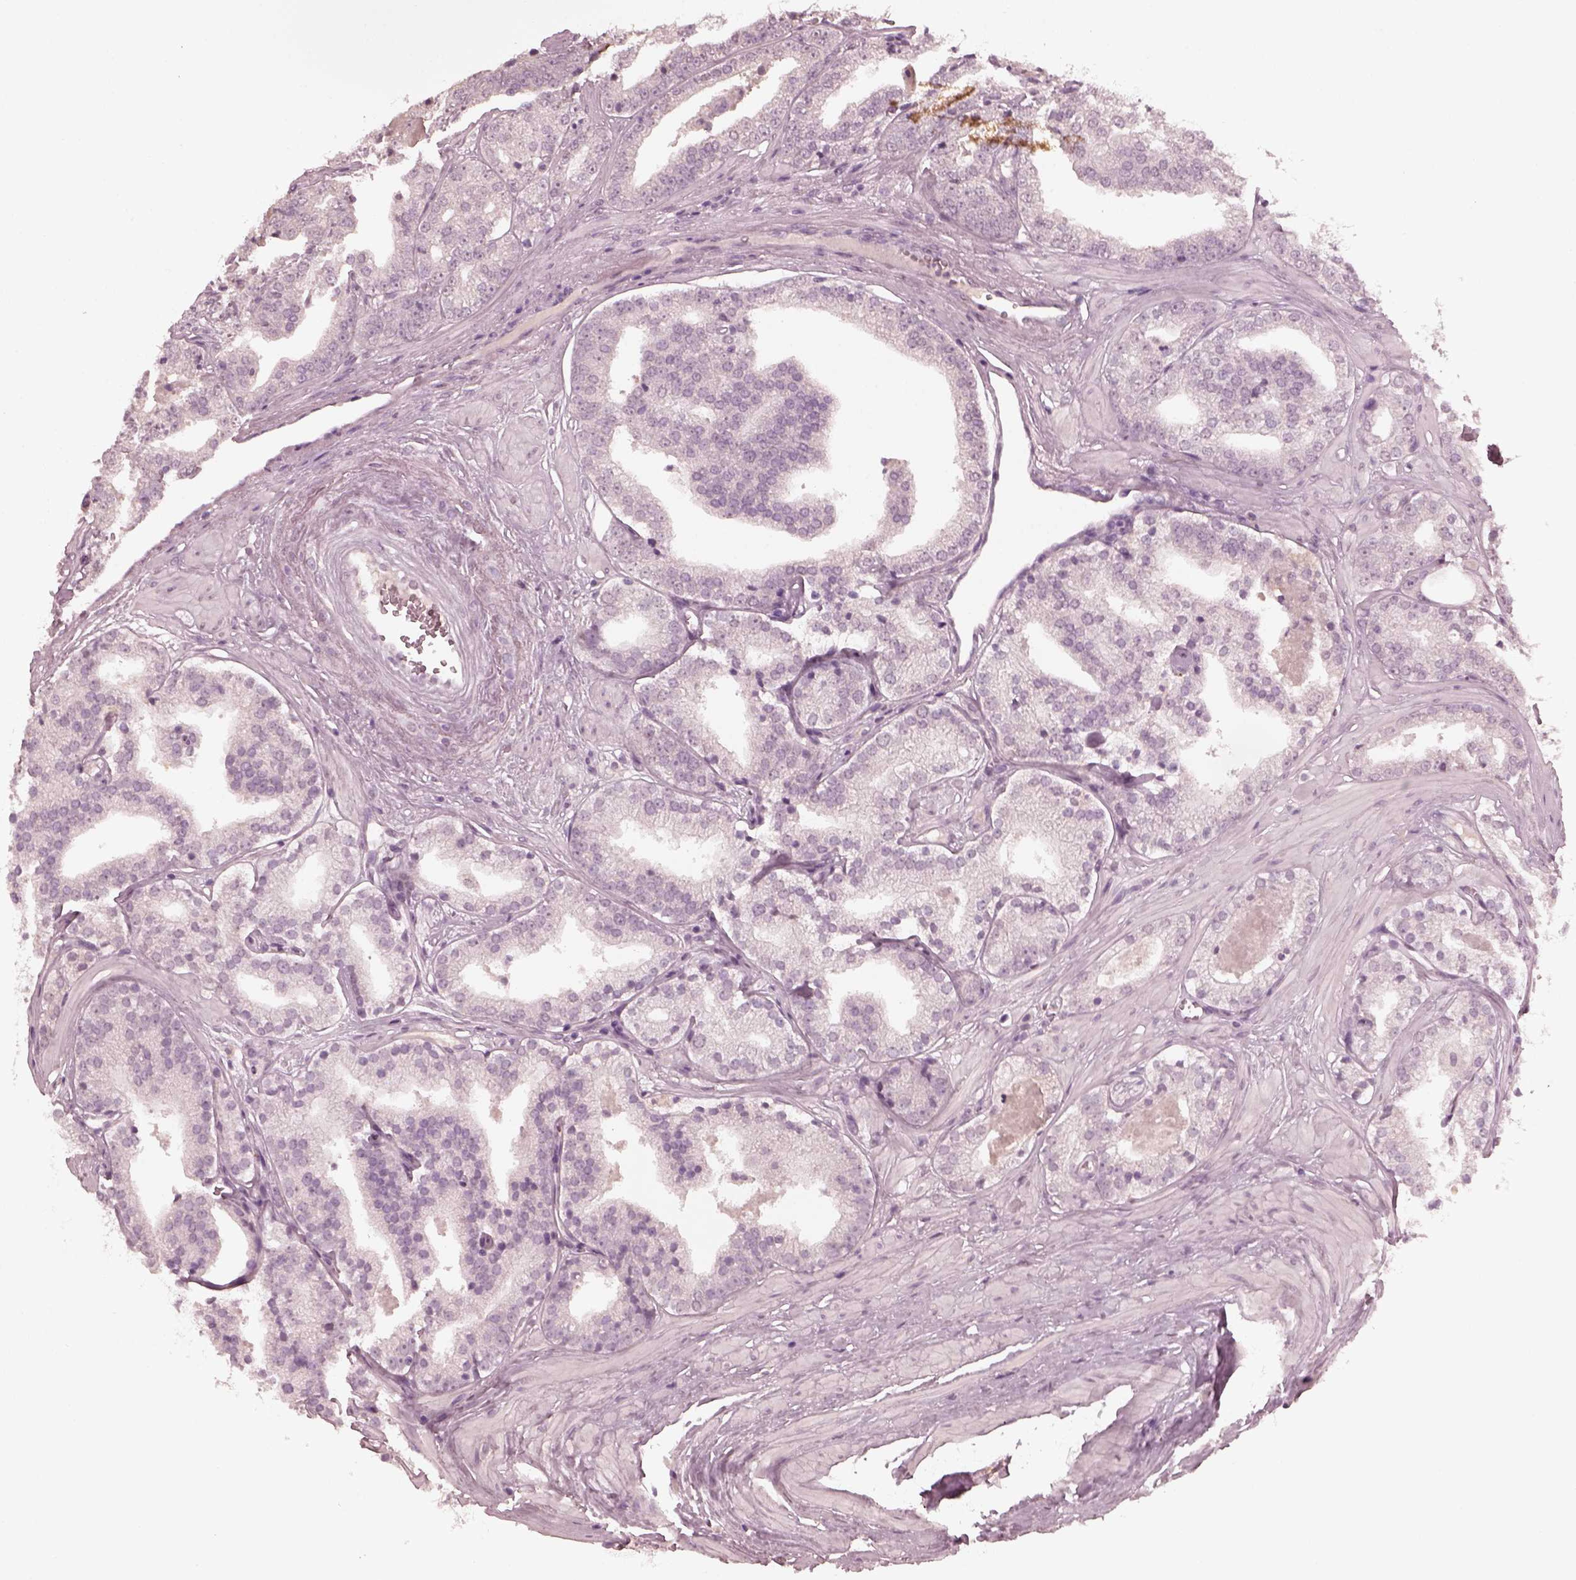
{"staining": {"intensity": "negative", "quantity": "none", "location": "none"}, "tissue": "prostate cancer", "cell_type": "Tumor cells", "image_type": "cancer", "snomed": [{"axis": "morphology", "description": "Adenocarcinoma, Low grade"}, {"axis": "topography", "description": "Prostate"}], "caption": "Image shows no significant protein positivity in tumor cells of prostate cancer (low-grade adenocarcinoma).", "gene": "KRT79", "patient": {"sex": "male", "age": 60}}